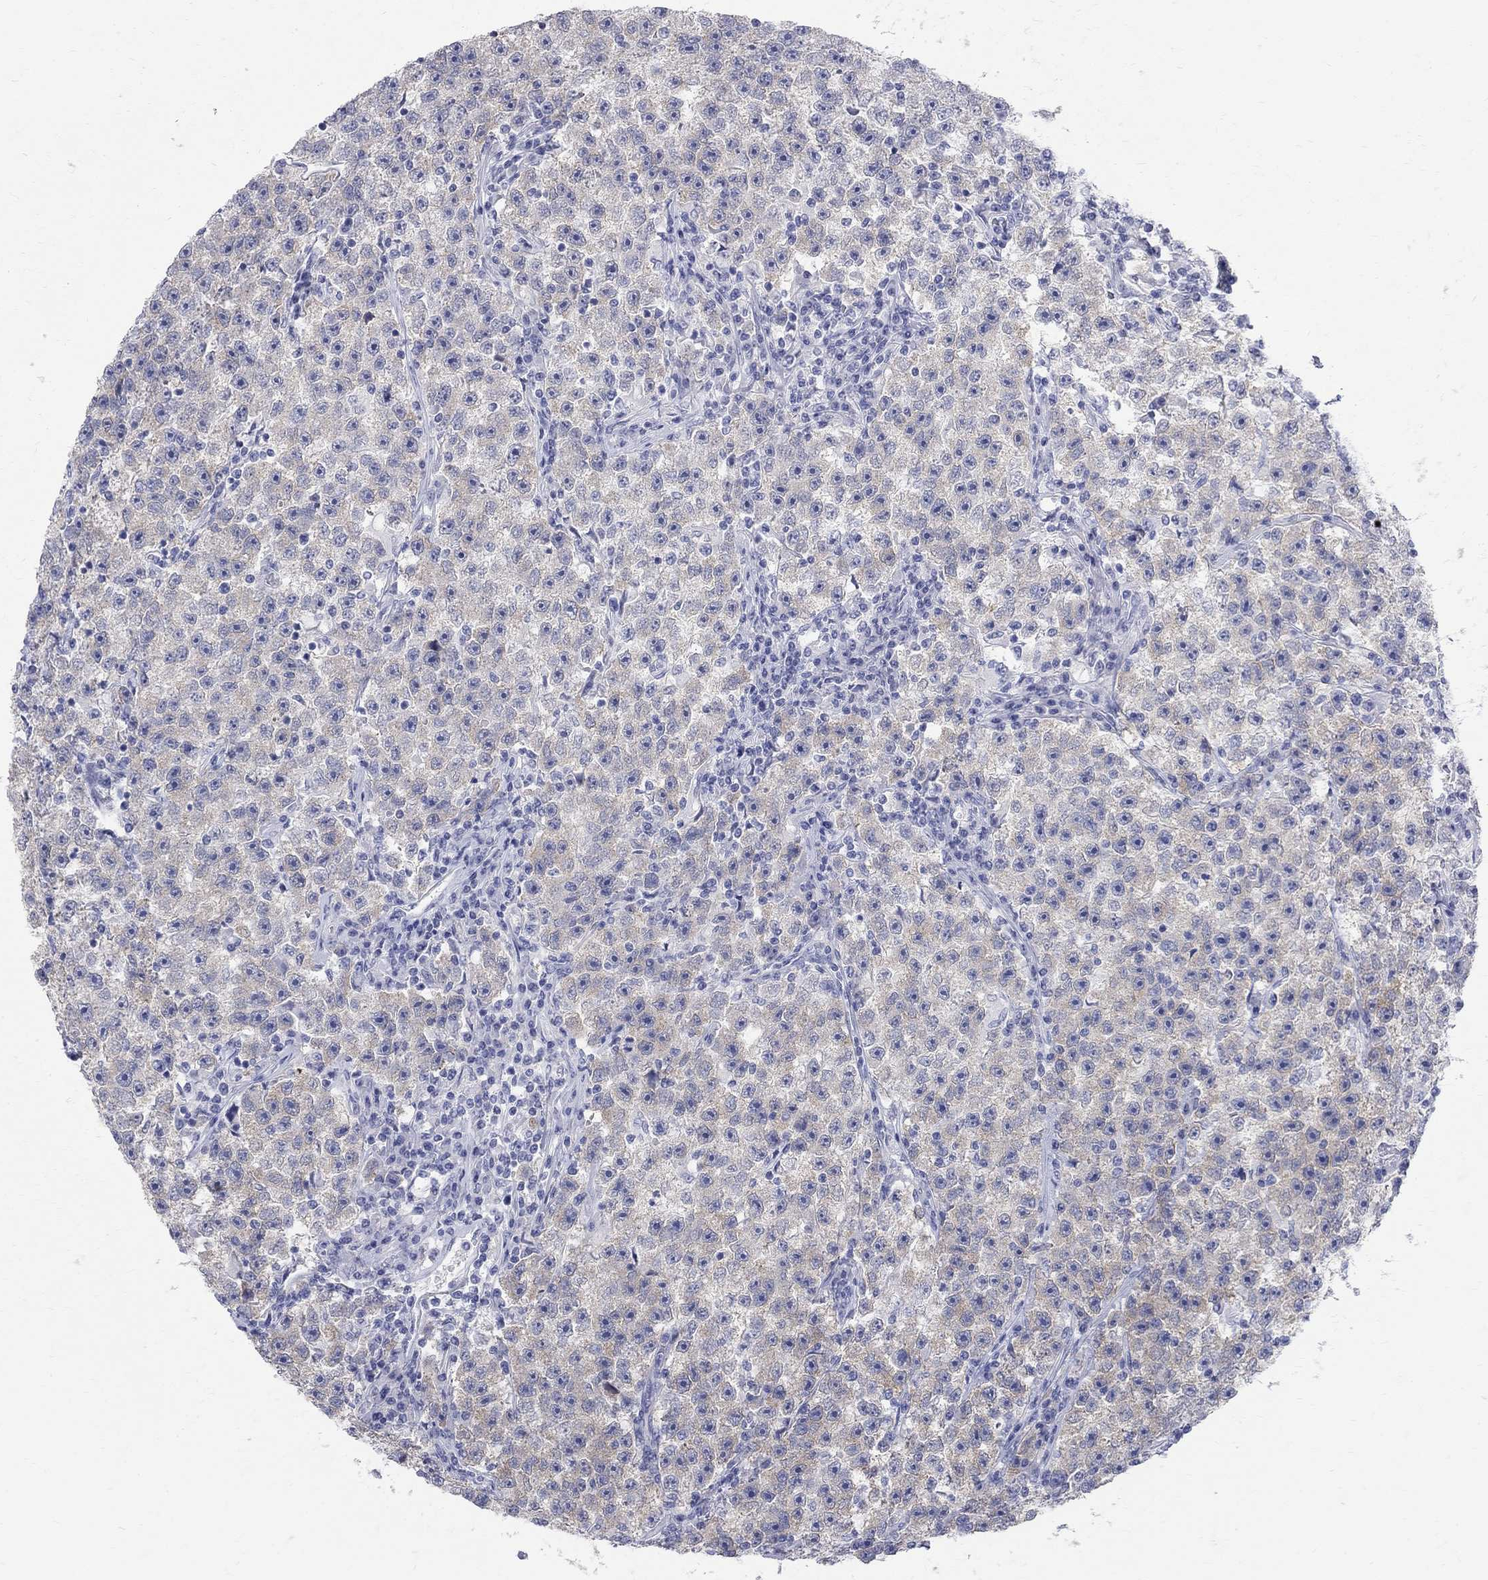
{"staining": {"intensity": "weak", "quantity": ">75%", "location": "cytoplasmic/membranous"}, "tissue": "testis cancer", "cell_type": "Tumor cells", "image_type": "cancer", "snomed": [{"axis": "morphology", "description": "Seminoma, NOS"}, {"axis": "topography", "description": "Testis"}], "caption": "This is an image of immunohistochemistry staining of seminoma (testis), which shows weak positivity in the cytoplasmic/membranous of tumor cells.", "gene": "MAGEB6", "patient": {"sex": "male", "age": 22}}